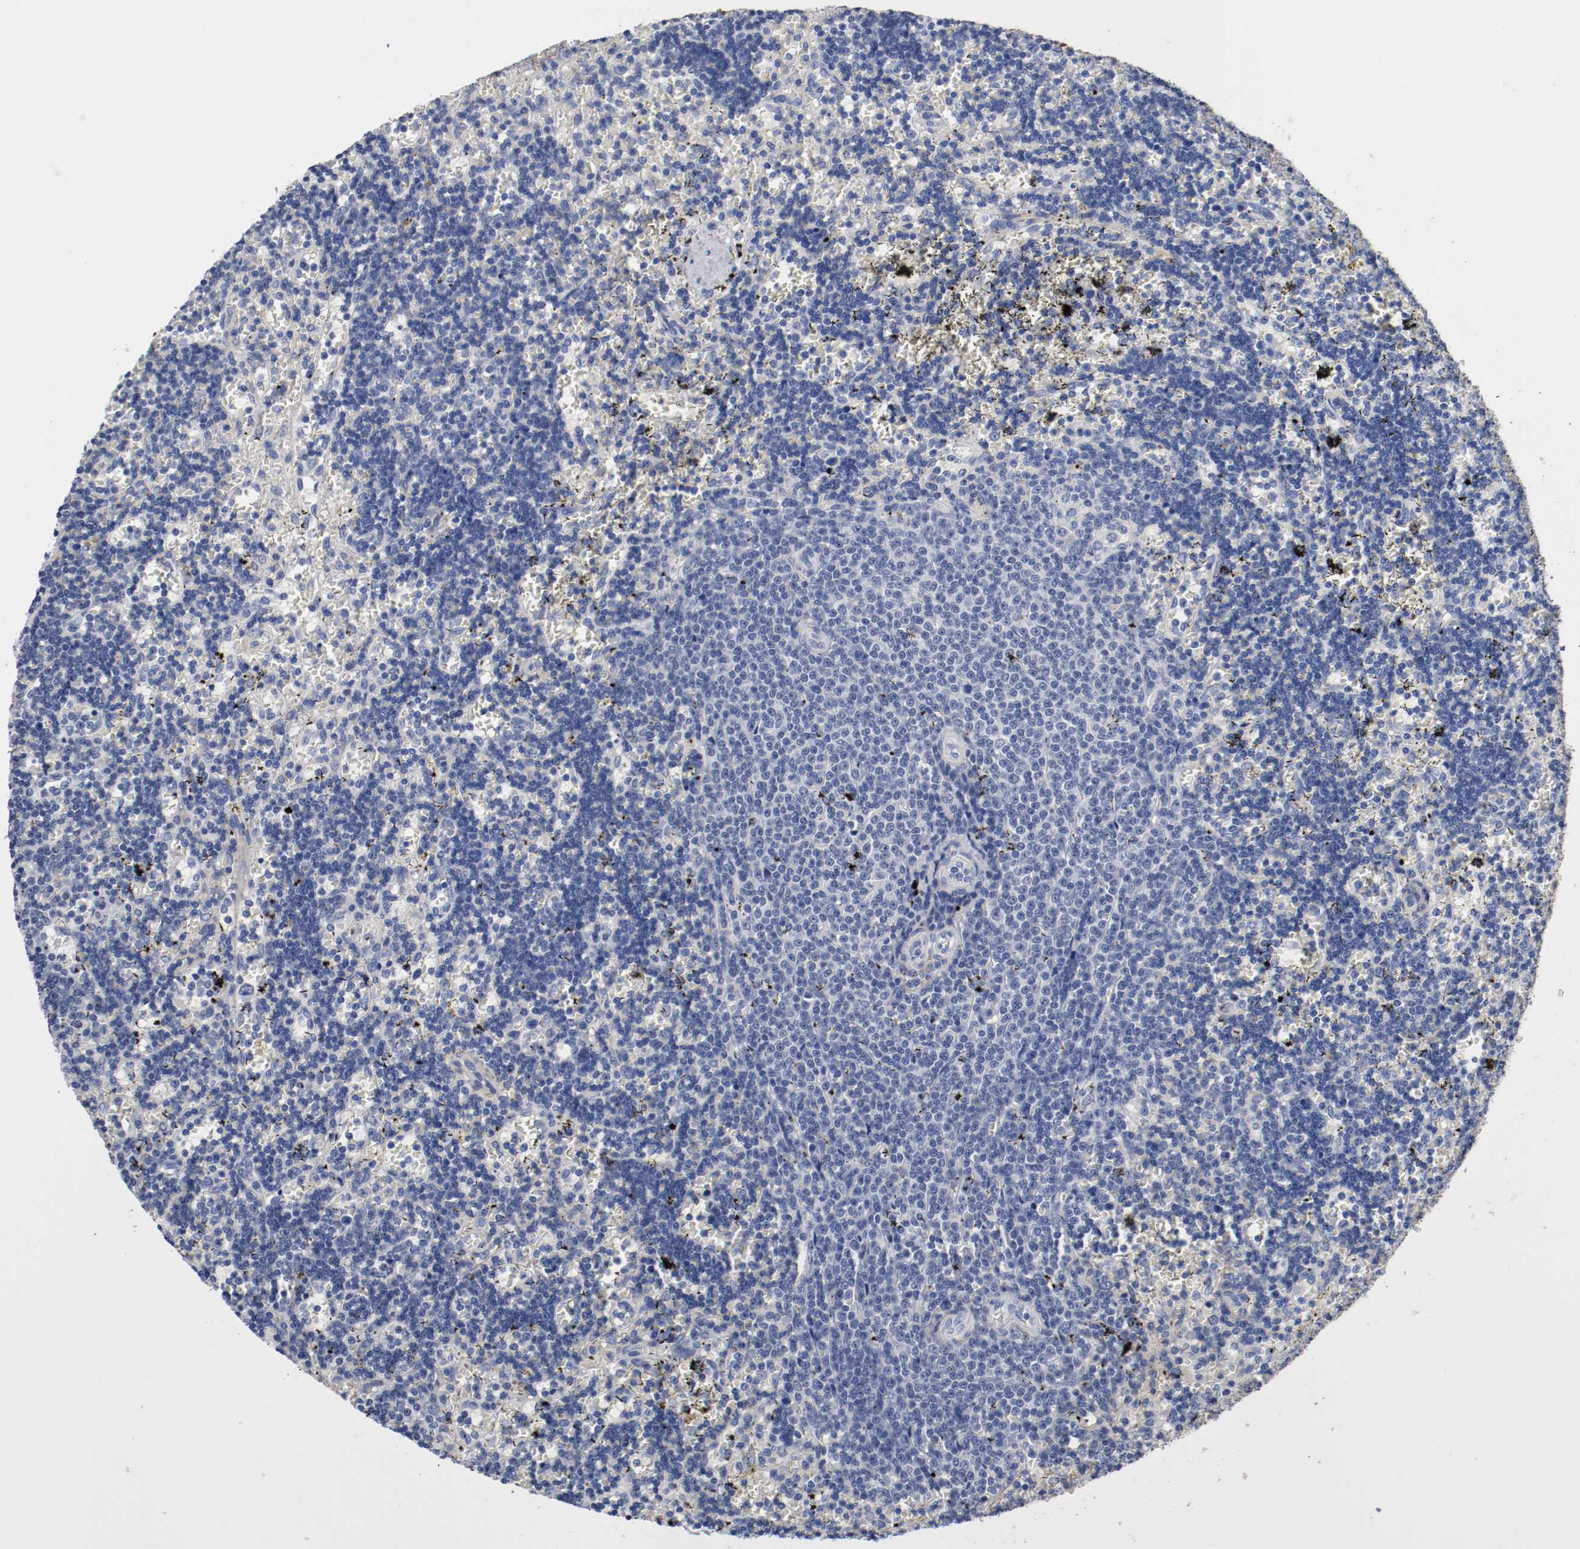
{"staining": {"intensity": "negative", "quantity": "none", "location": "none"}, "tissue": "lymphoma", "cell_type": "Tumor cells", "image_type": "cancer", "snomed": [{"axis": "morphology", "description": "Malignant lymphoma, non-Hodgkin's type, Low grade"}, {"axis": "topography", "description": "Spleen"}], "caption": "DAB (3,3'-diaminobenzidine) immunohistochemical staining of low-grade malignant lymphoma, non-Hodgkin's type exhibits no significant positivity in tumor cells. Brightfield microscopy of immunohistochemistry (IHC) stained with DAB (3,3'-diaminobenzidine) (brown) and hematoxylin (blue), captured at high magnification.", "gene": "TNC", "patient": {"sex": "male", "age": 60}}